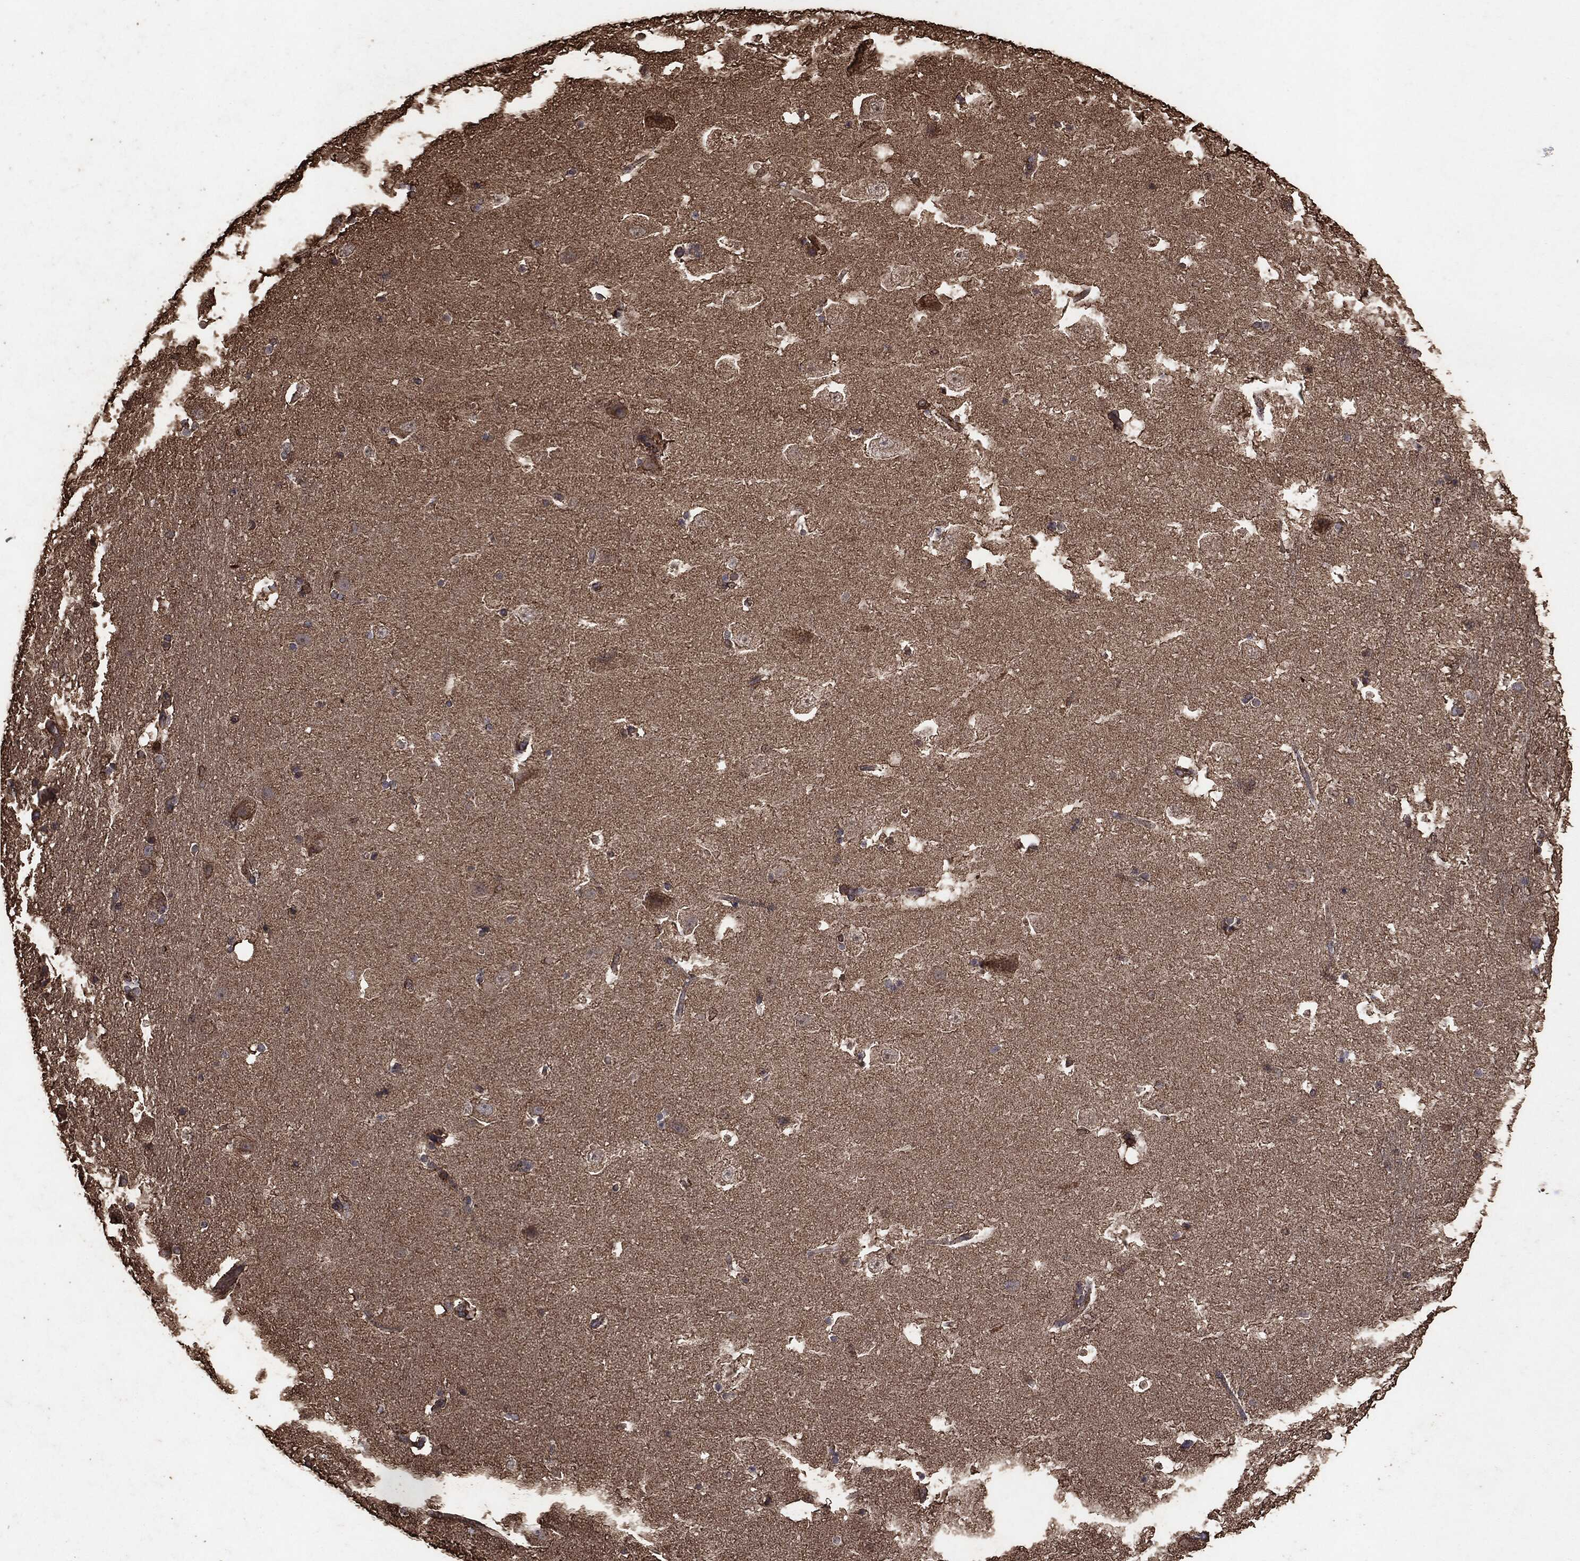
{"staining": {"intensity": "moderate", "quantity": "<25%", "location": "cytoplasmic/membranous"}, "tissue": "hippocampus", "cell_type": "Glial cells", "image_type": "normal", "snomed": [{"axis": "morphology", "description": "Normal tissue, NOS"}, {"axis": "topography", "description": "Hippocampus"}], "caption": "High-magnification brightfield microscopy of normal hippocampus stained with DAB (brown) and counterstained with hematoxylin (blue). glial cells exhibit moderate cytoplasmic/membranous staining is appreciated in approximately<25% of cells.", "gene": "MTOR", "patient": {"sex": "male", "age": 51}}